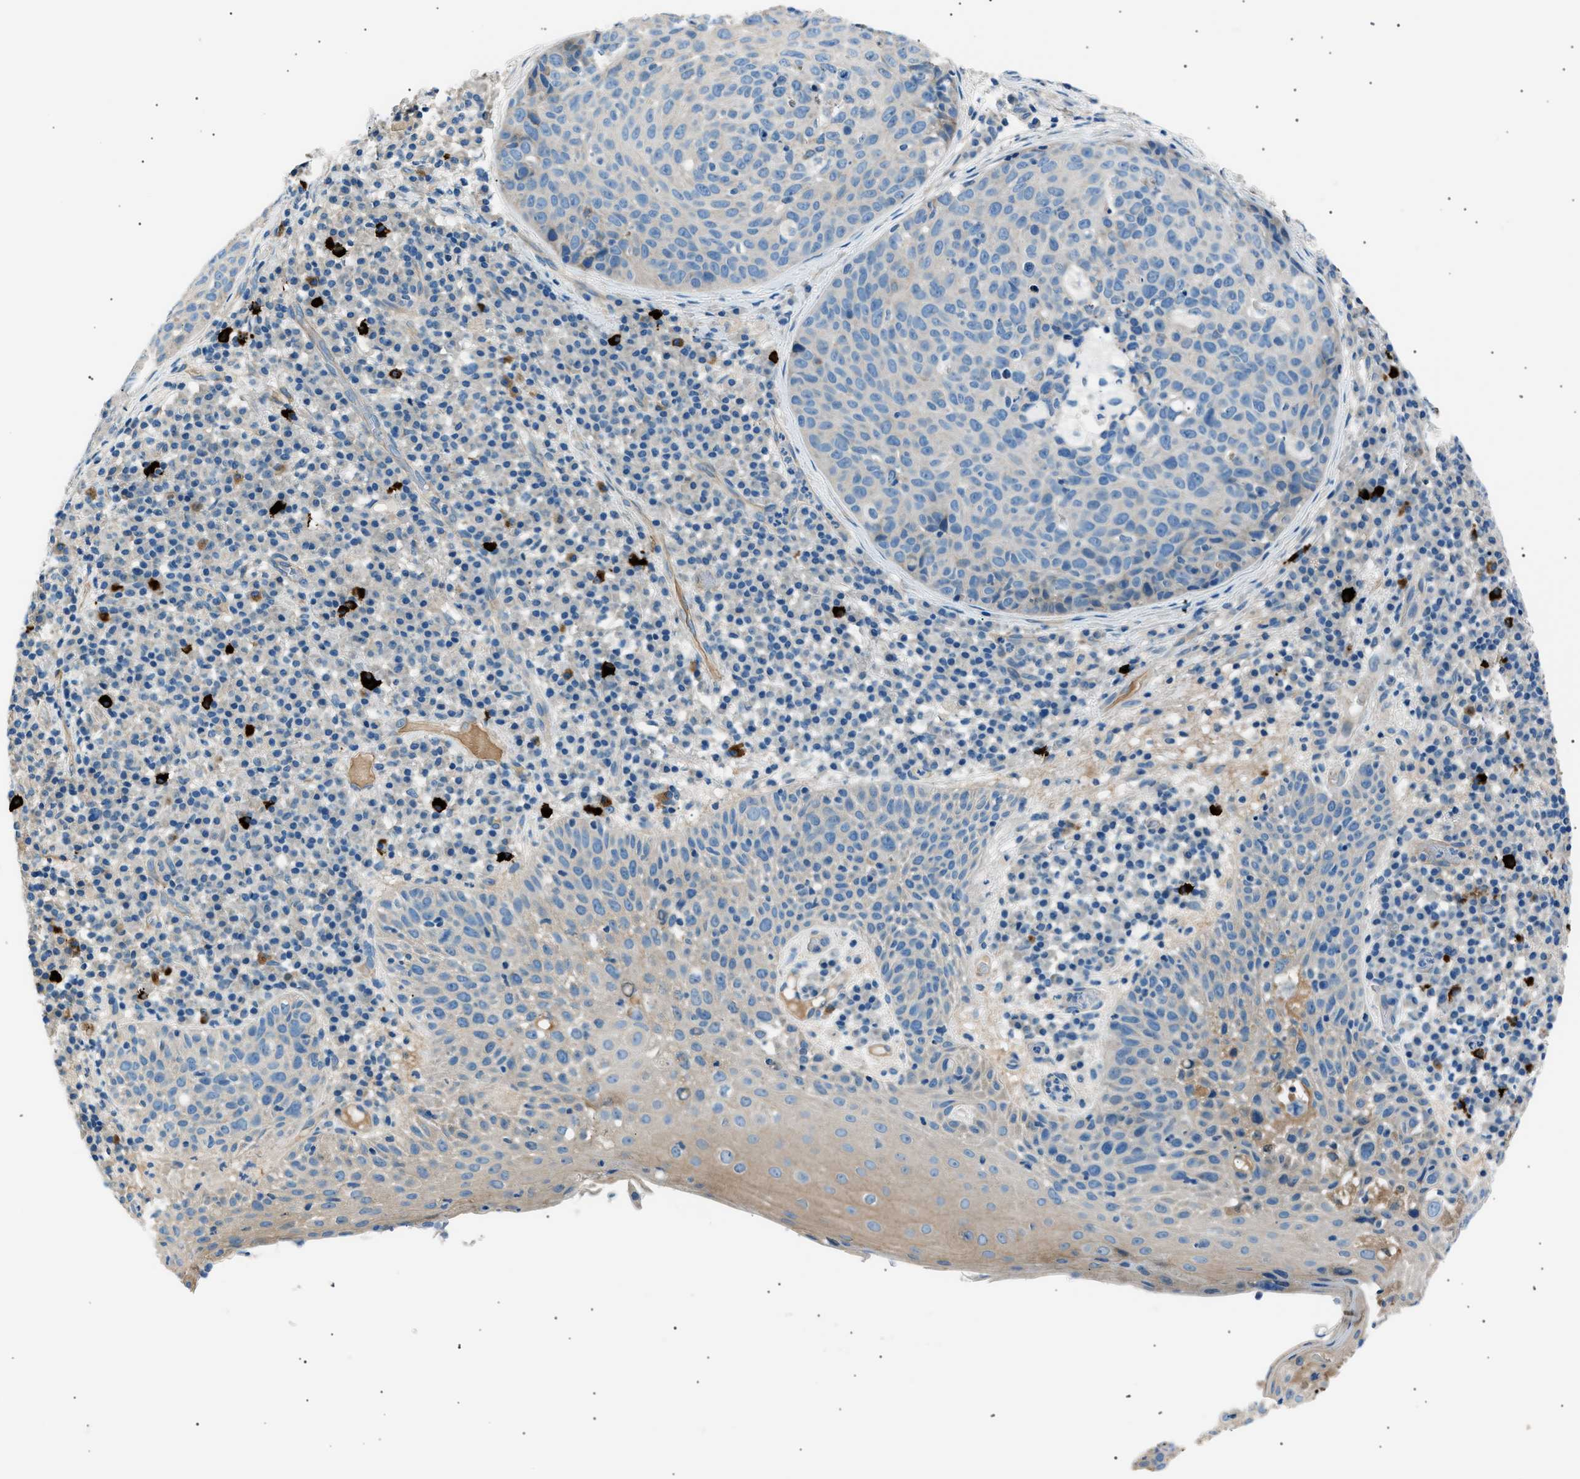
{"staining": {"intensity": "negative", "quantity": "none", "location": "none"}, "tissue": "skin cancer", "cell_type": "Tumor cells", "image_type": "cancer", "snomed": [{"axis": "morphology", "description": "Squamous cell carcinoma in situ, NOS"}, {"axis": "morphology", "description": "Squamous cell carcinoma, NOS"}, {"axis": "topography", "description": "Skin"}], "caption": "An image of skin squamous cell carcinoma in situ stained for a protein shows no brown staining in tumor cells.", "gene": "LRRC37B", "patient": {"sex": "male", "age": 93}}